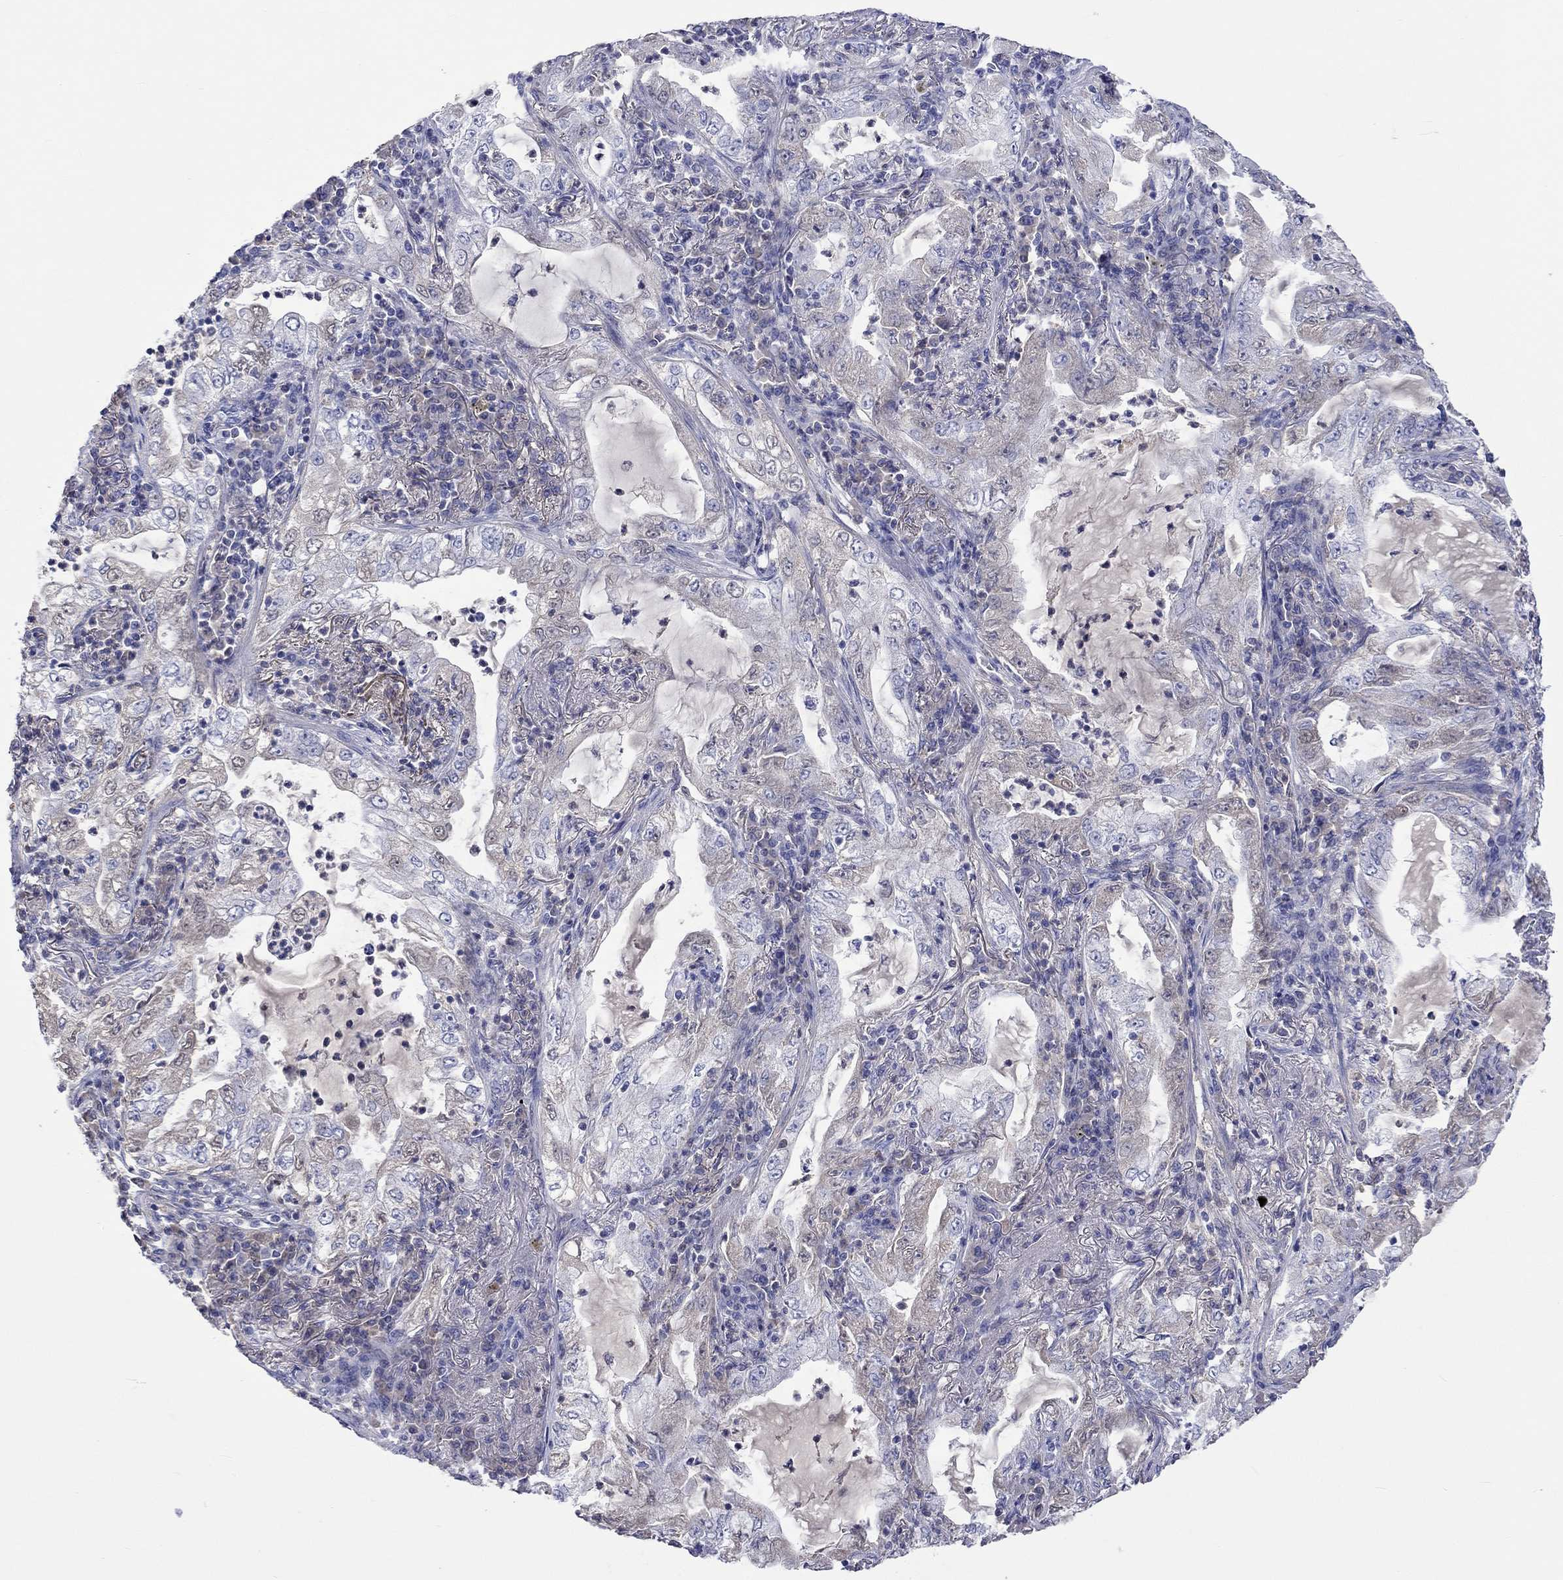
{"staining": {"intensity": "weak", "quantity": "<25%", "location": "cytoplasmic/membranous"}, "tissue": "lung cancer", "cell_type": "Tumor cells", "image_type": "cancer", "snomed": [{"axis": "morphology", "description": "Adenocarcinoma, NOS"}, {"axis": "topography", "description": "Lung"}], "caption": "DAB (3,3'-diaminobenzidine) immunohistochemical staining of human lung adenocarcinoma reveals no significant staining in tumor cells.", "gene": "LRFN4", "patient": {"sex": "female", "age": 73}}